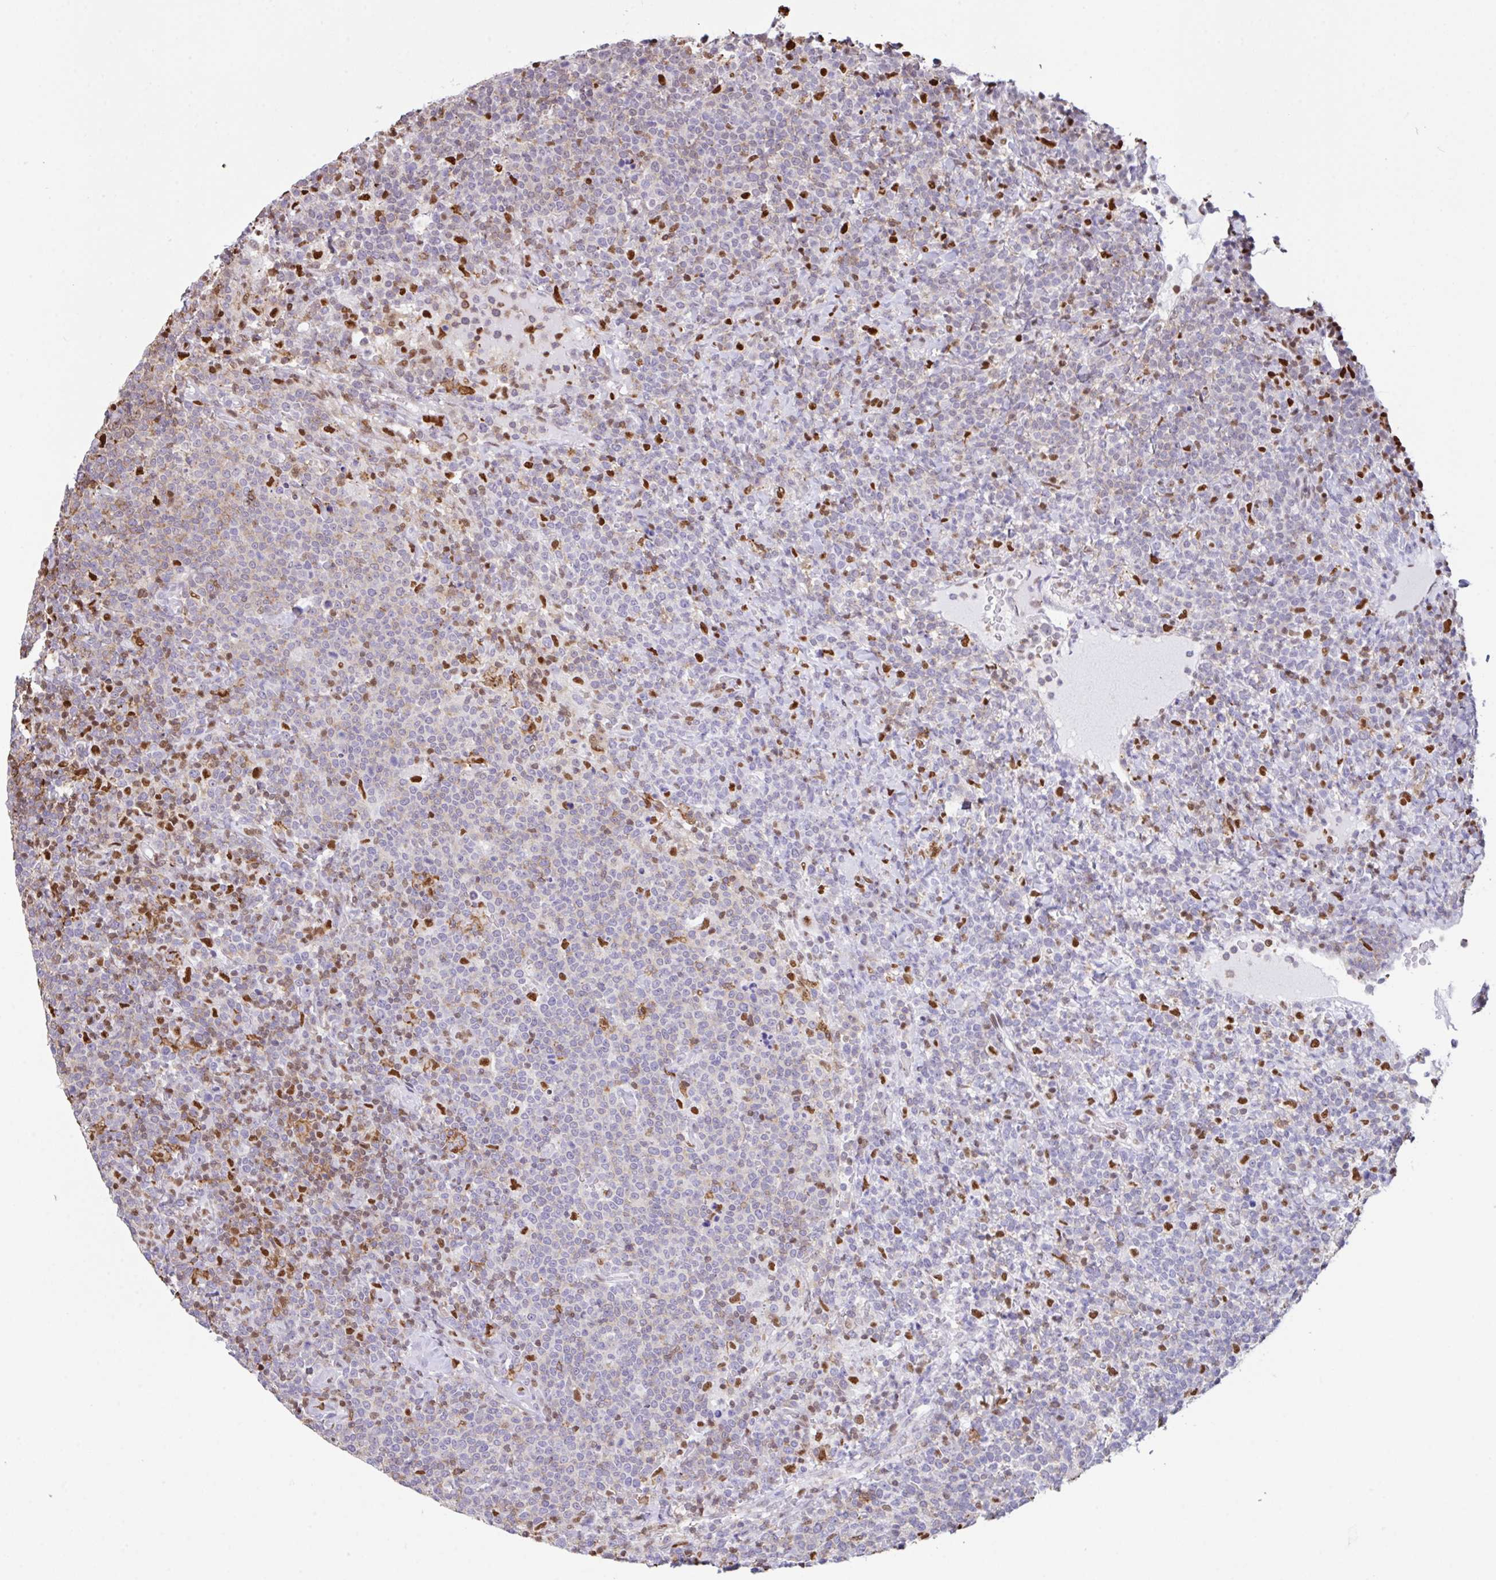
{"staining": {"intensity": "negative", "quantity": "none", "location": "none"}, "tissue": "lymphoma", "cell_type": "Tumor cells", "image_type": "cancer", "snomed": [{"axis": "morphology", "description": "Malignant lymphoma, non-Hodgkin's type, High grade"}, {"axis": "topography", "description": "Lymph node"}], "caption": "Immunohistochemistry (IHC) of human malignant lymphoma, non-Hodgkin's type (high-grade) reveals no positivity in tumor cells.", "gene": "BTBD10", "patient": {"sex": "male", "age": 61}}